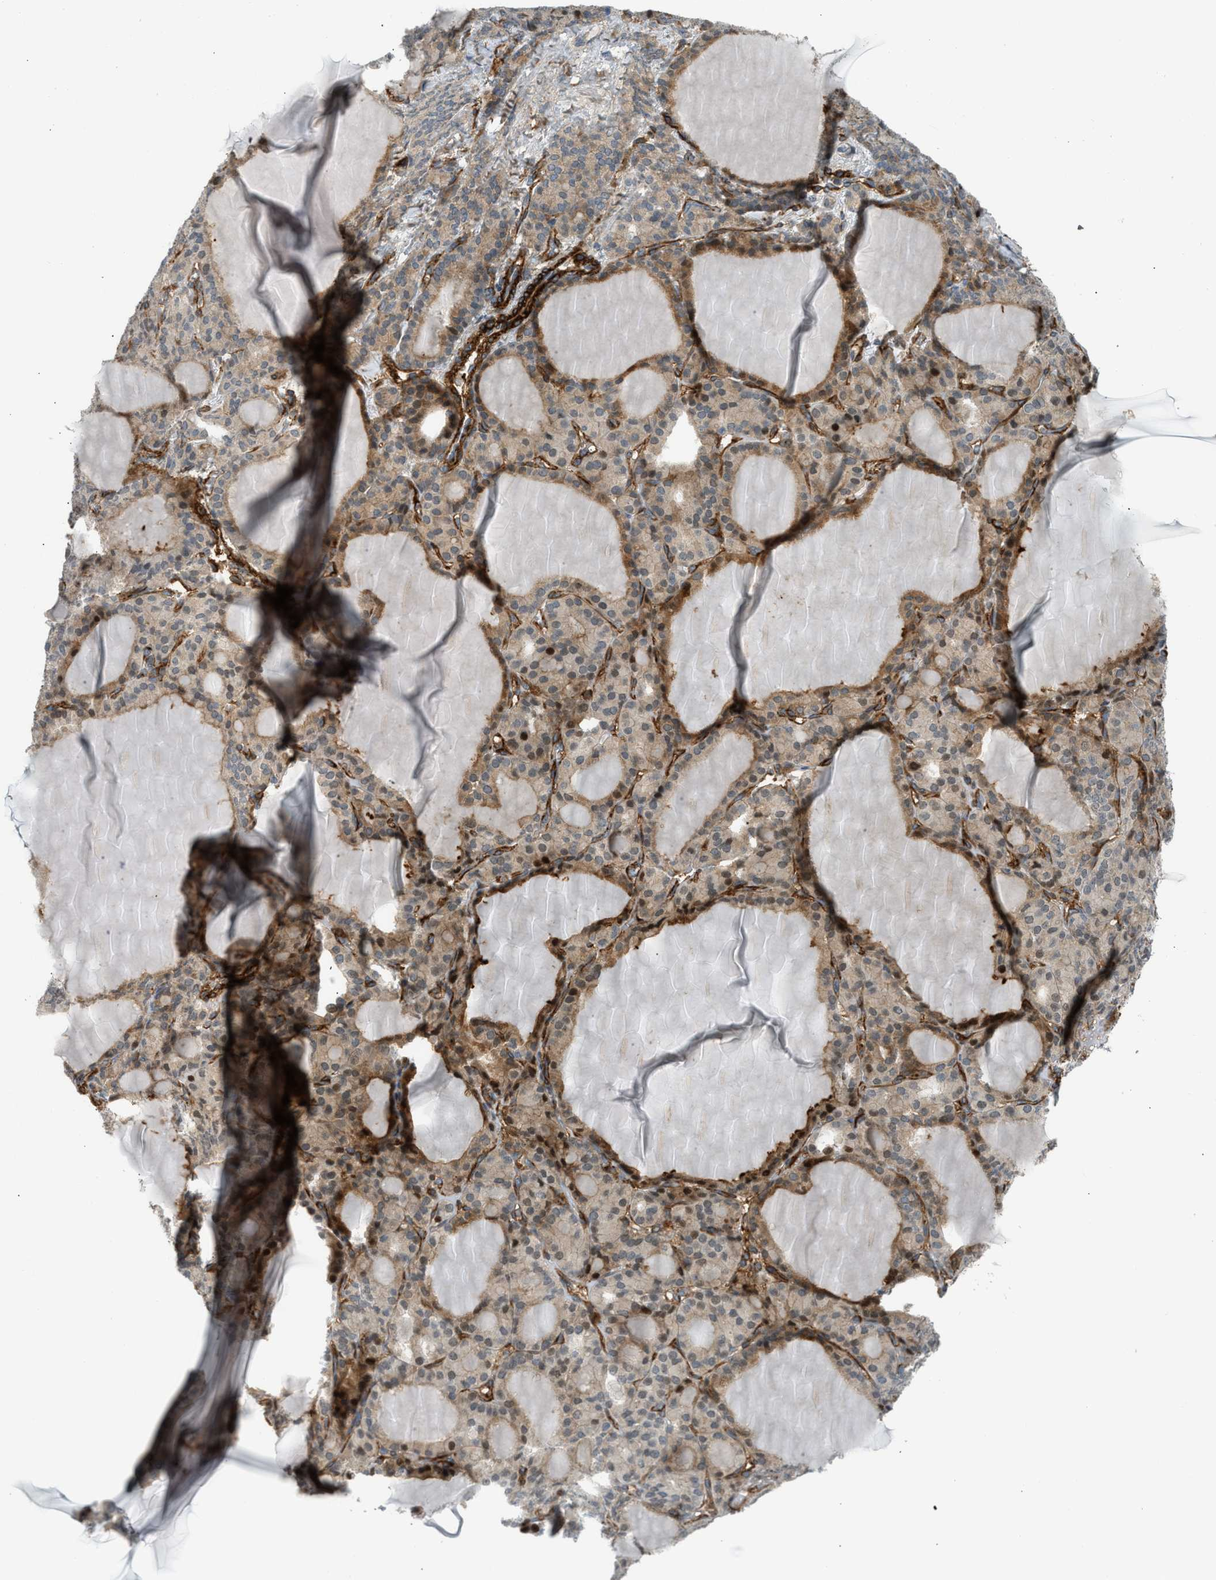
{"staining": {"intensity": "weak", "quantity": ">75%", "location": "cytoplasmic/membranous,nuclear"}, "tissue": "thyroid gland", "cell_type": "Glandular cells", "image_type": "normal", "snomed": [{"axis": "morphology", "description": "Normal tissue, NOS"}, {"axis": "topography", "description": "Thyroid gland"}], "caption": "DAB immunohistochemical staining of unremarkable human thyroid gland demonstrates weak cytoplasmic/membranous,nuclear protein staining in approximately >75% of glandular cells. The staining was performed using DAB (3,3'-diaminobenzidine) to visualize the protein expression in brown, while the nuclei were stained in blue with hematoxylin (Magnification: 20x).", "gene": "EDNRA", "patient": {"sex": "female", "age": 28}}